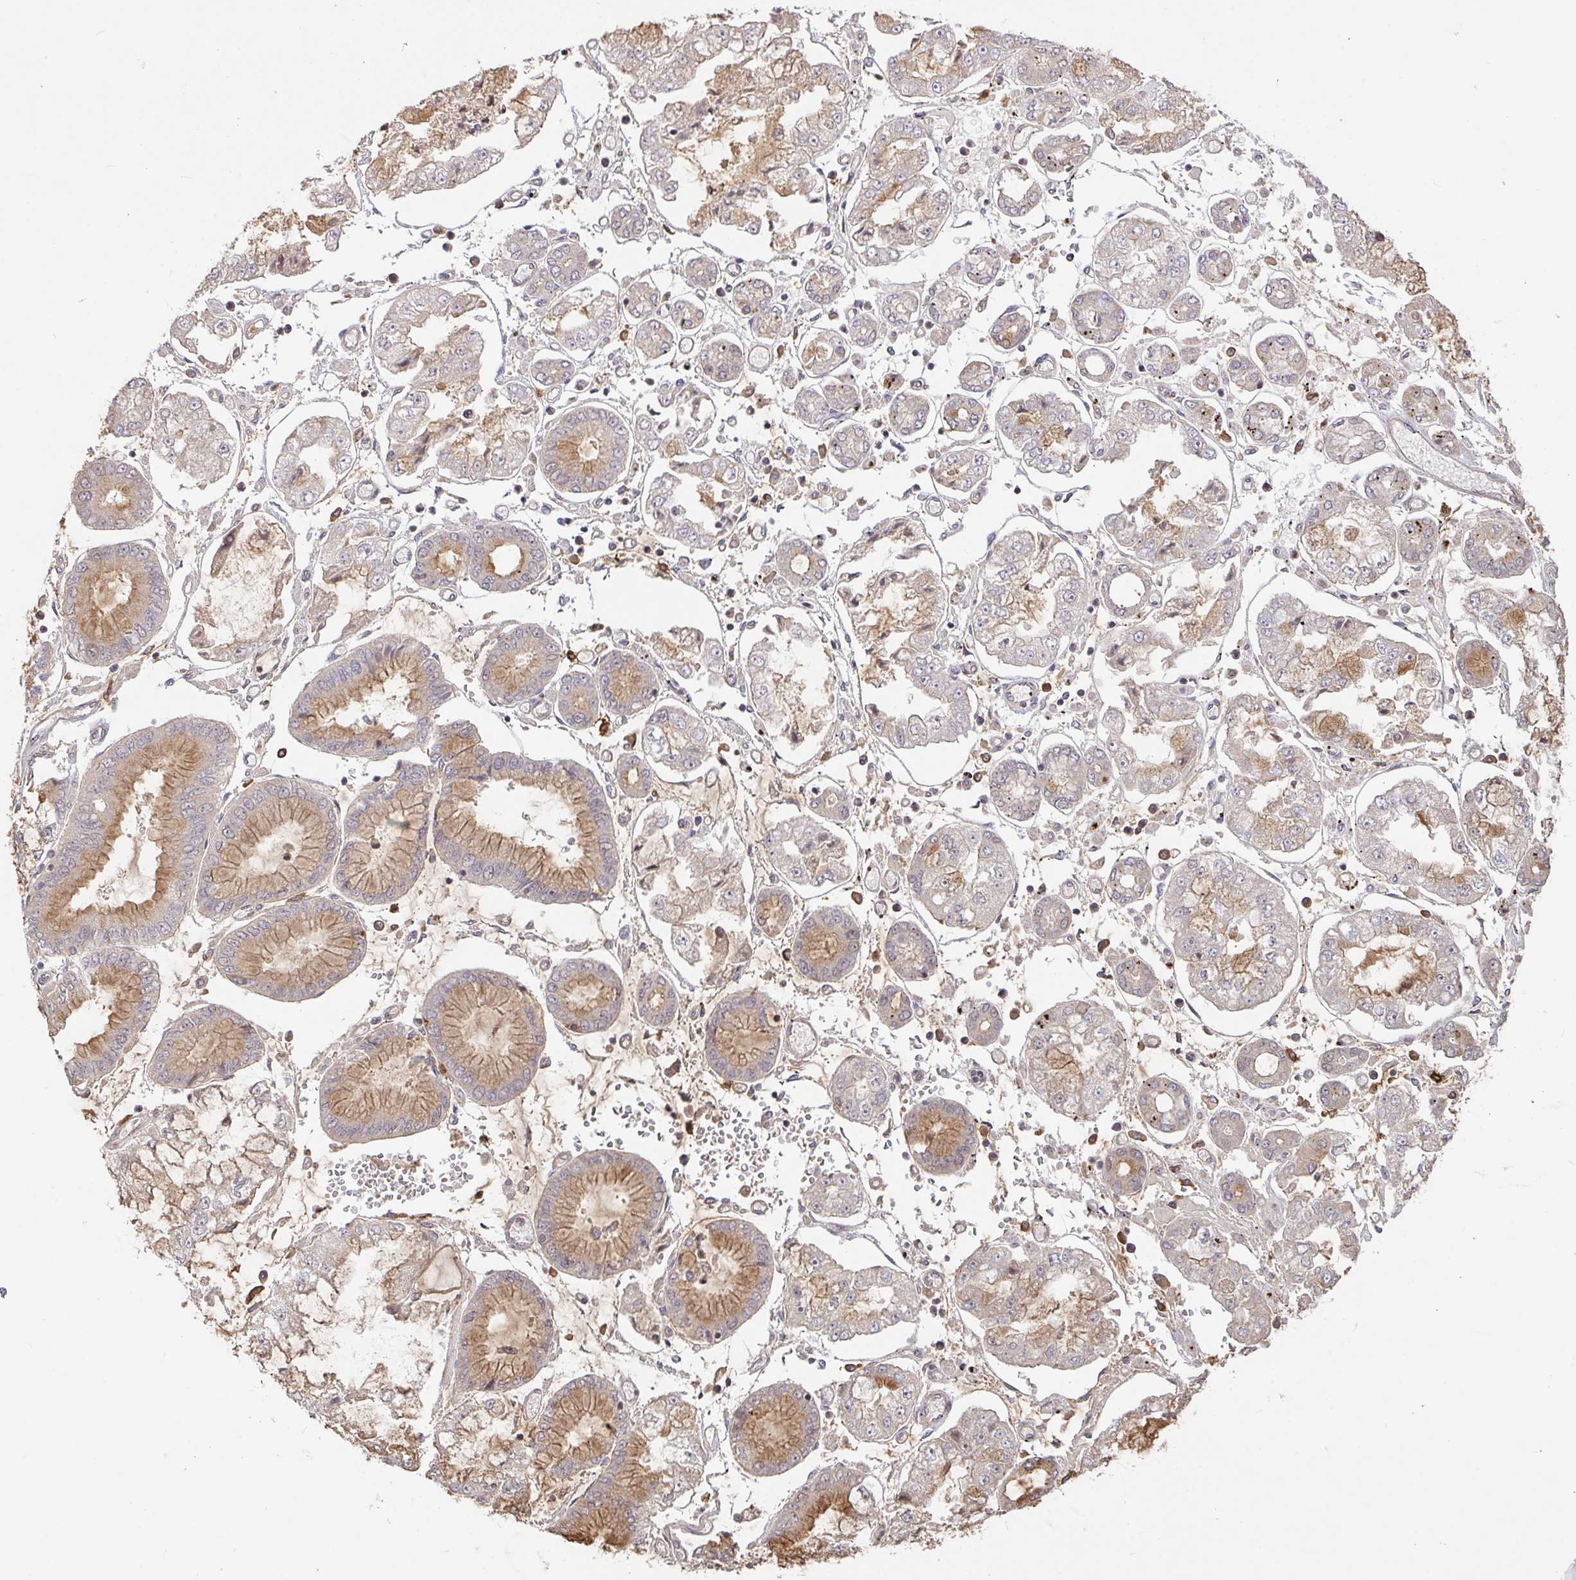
{"staining": {"intensity": "moderate", "quantity": "25%-75%", "location": "cytoplasmic/membranous"}, "tissue": "stomach cancer", "cell_type": "Tumor cells", "image_type": "cancer", "snomed": [{"axis": "morphology", "description": "Adenocarcinoma, NOS"}, {"axis": "topography", "description": "Stomach"}], "caption": "A micrograph of stomach cancer (adenocarcinoma) stained for a protein shows moderate cytoplasmic/membranous brown staining in tumor cells.", "gene": "FCER1A", "patient": {"sex": "male", "age": 76}}